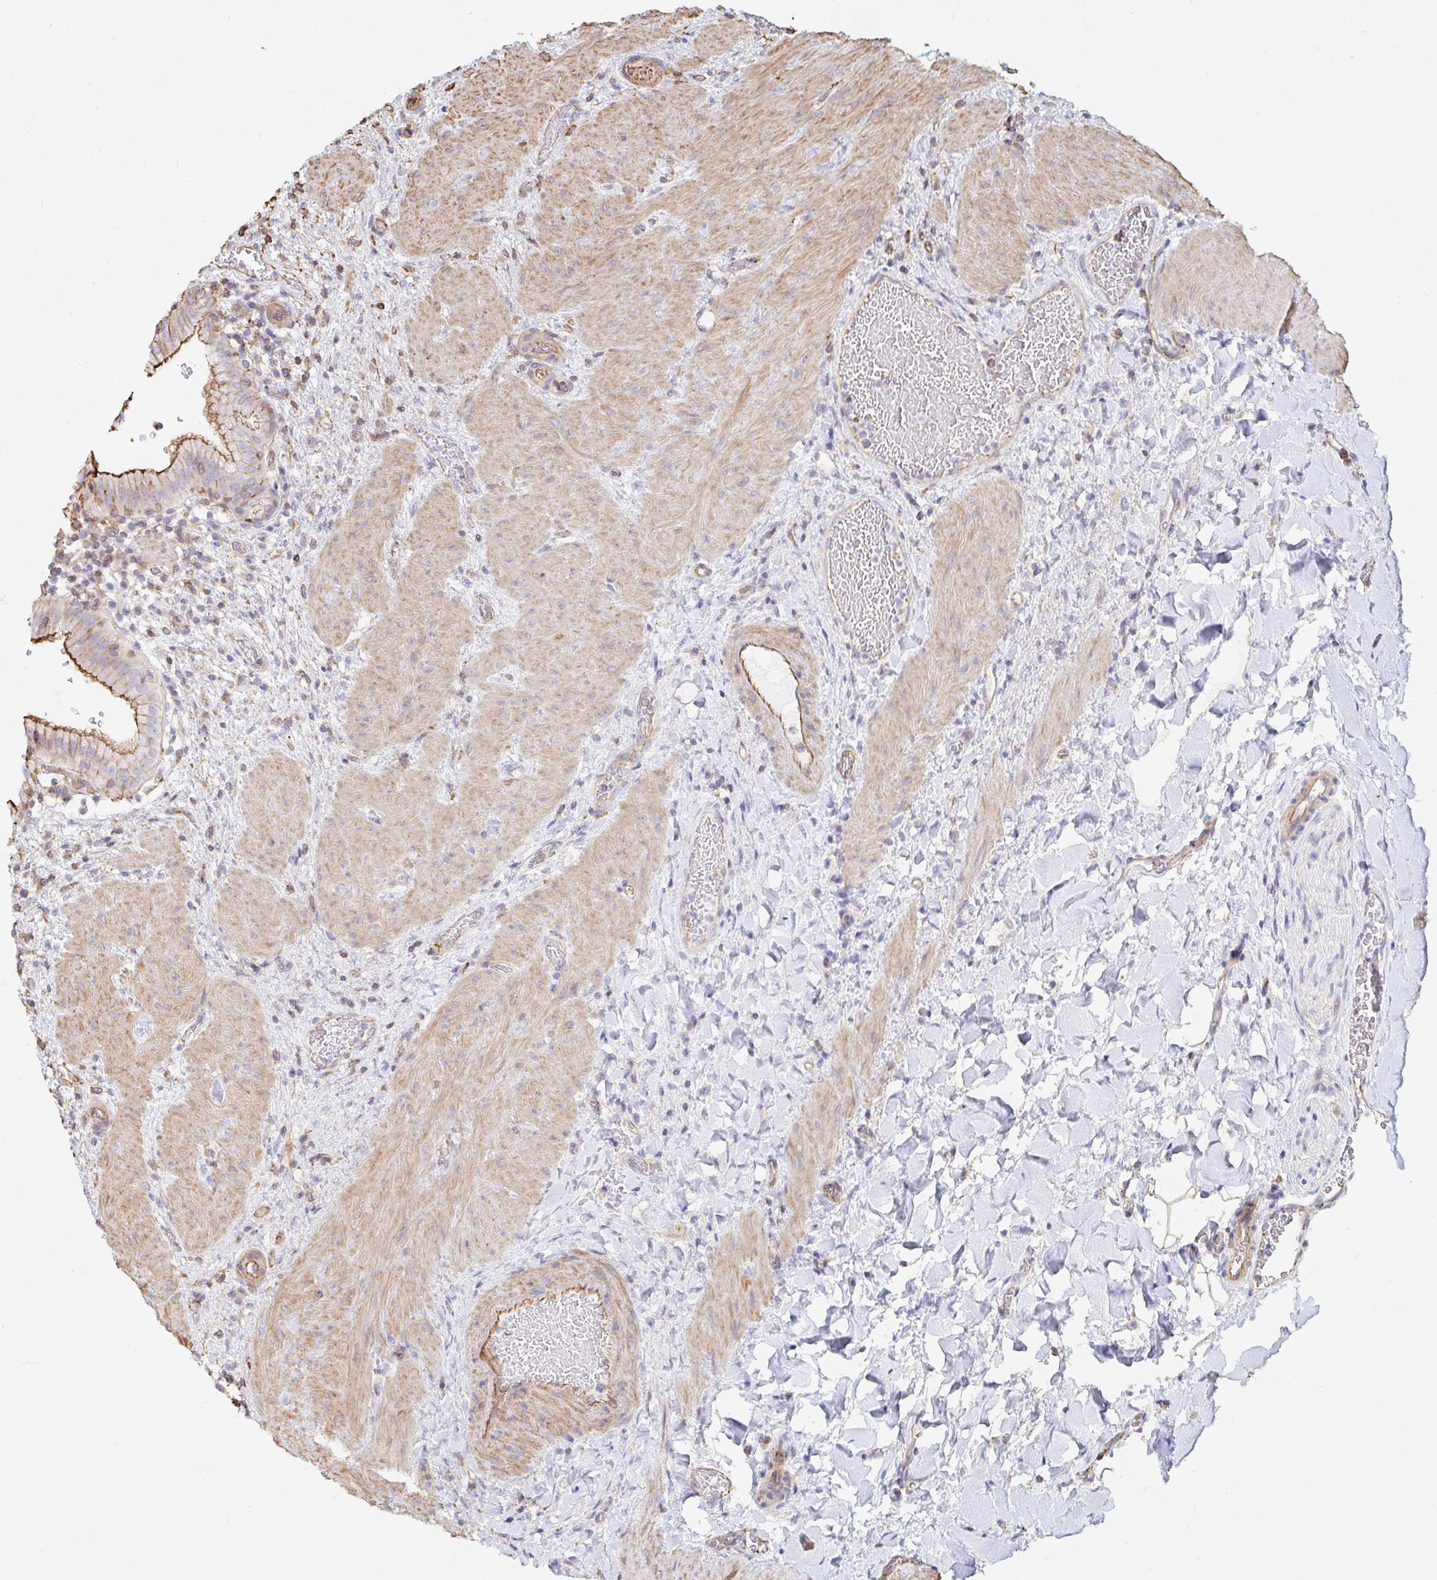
{"staining": {"intensity": "moderate", "quantity": "25%-75%", "location": "cytoplasmic/membranous"}, "tissue": "gallbladder", "cell_type": "Glandular cells", "image_type": "normal", "snomed": [{"axis": "morphology", "description": "Normal tissue, NOS"}, {"axis": "topography", "description": "Gallbladder"}], "caption": "A high-resolution histopathology image shows immunohistochemistry (IHC) staining of benign gallbladder, which reveals moderate cytoplasmic/membranous expression in about 25%-75% of glandular cells. Nuclei are stained in blue.", "gene": "PTPN14", "patient": {"sex": "male", "age": 26}}